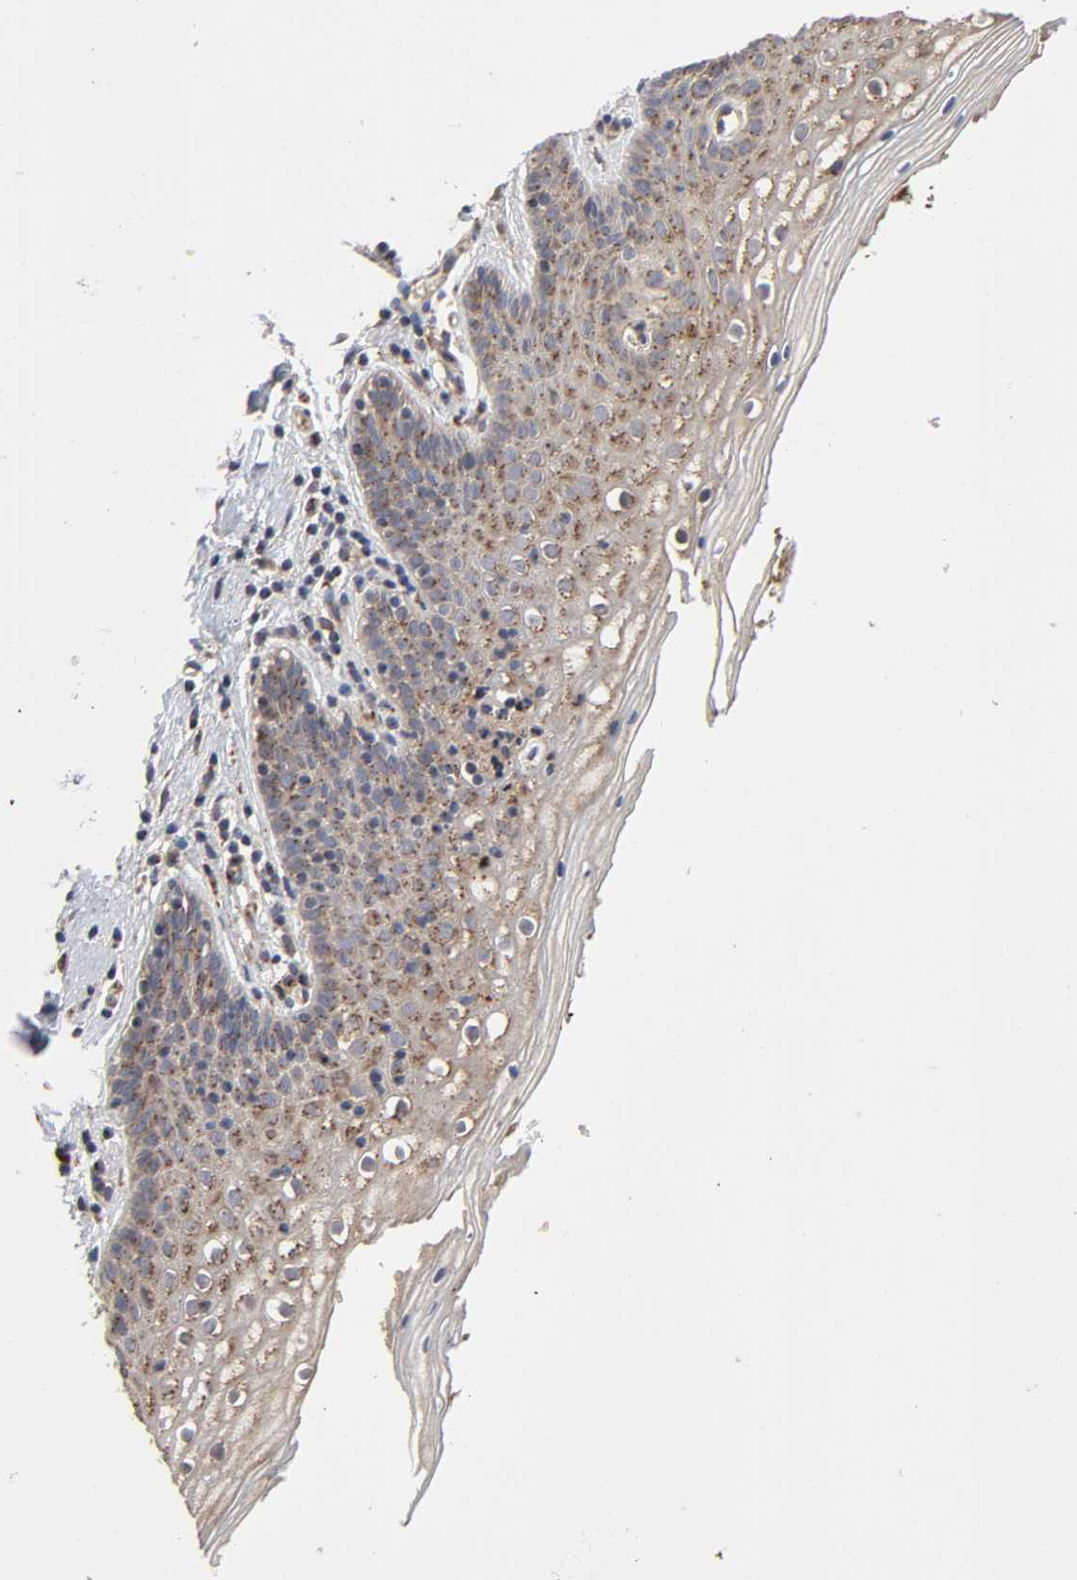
{"staining": {"intensity": "moderate", "quantity": ">75%", "location": "cytoplasmic/membranous"}, "tissue": "vagina", "cell_type": "Squamous epithelial cells", "image_type": "normal", "snomed": [{"axis": "morphology", "description": "Normal tissue, NOS"}, {"axis": "topography", "description": "Vagina"}], "caption": "IHC (DAB) staining of unremarkable human vagina displays moderate cytoplasmic/membranous protein staining in approximately >75% of squamous epithelial cells.", "gene": "GNPTG", "patient": {"sex": "female", "age": 46}}